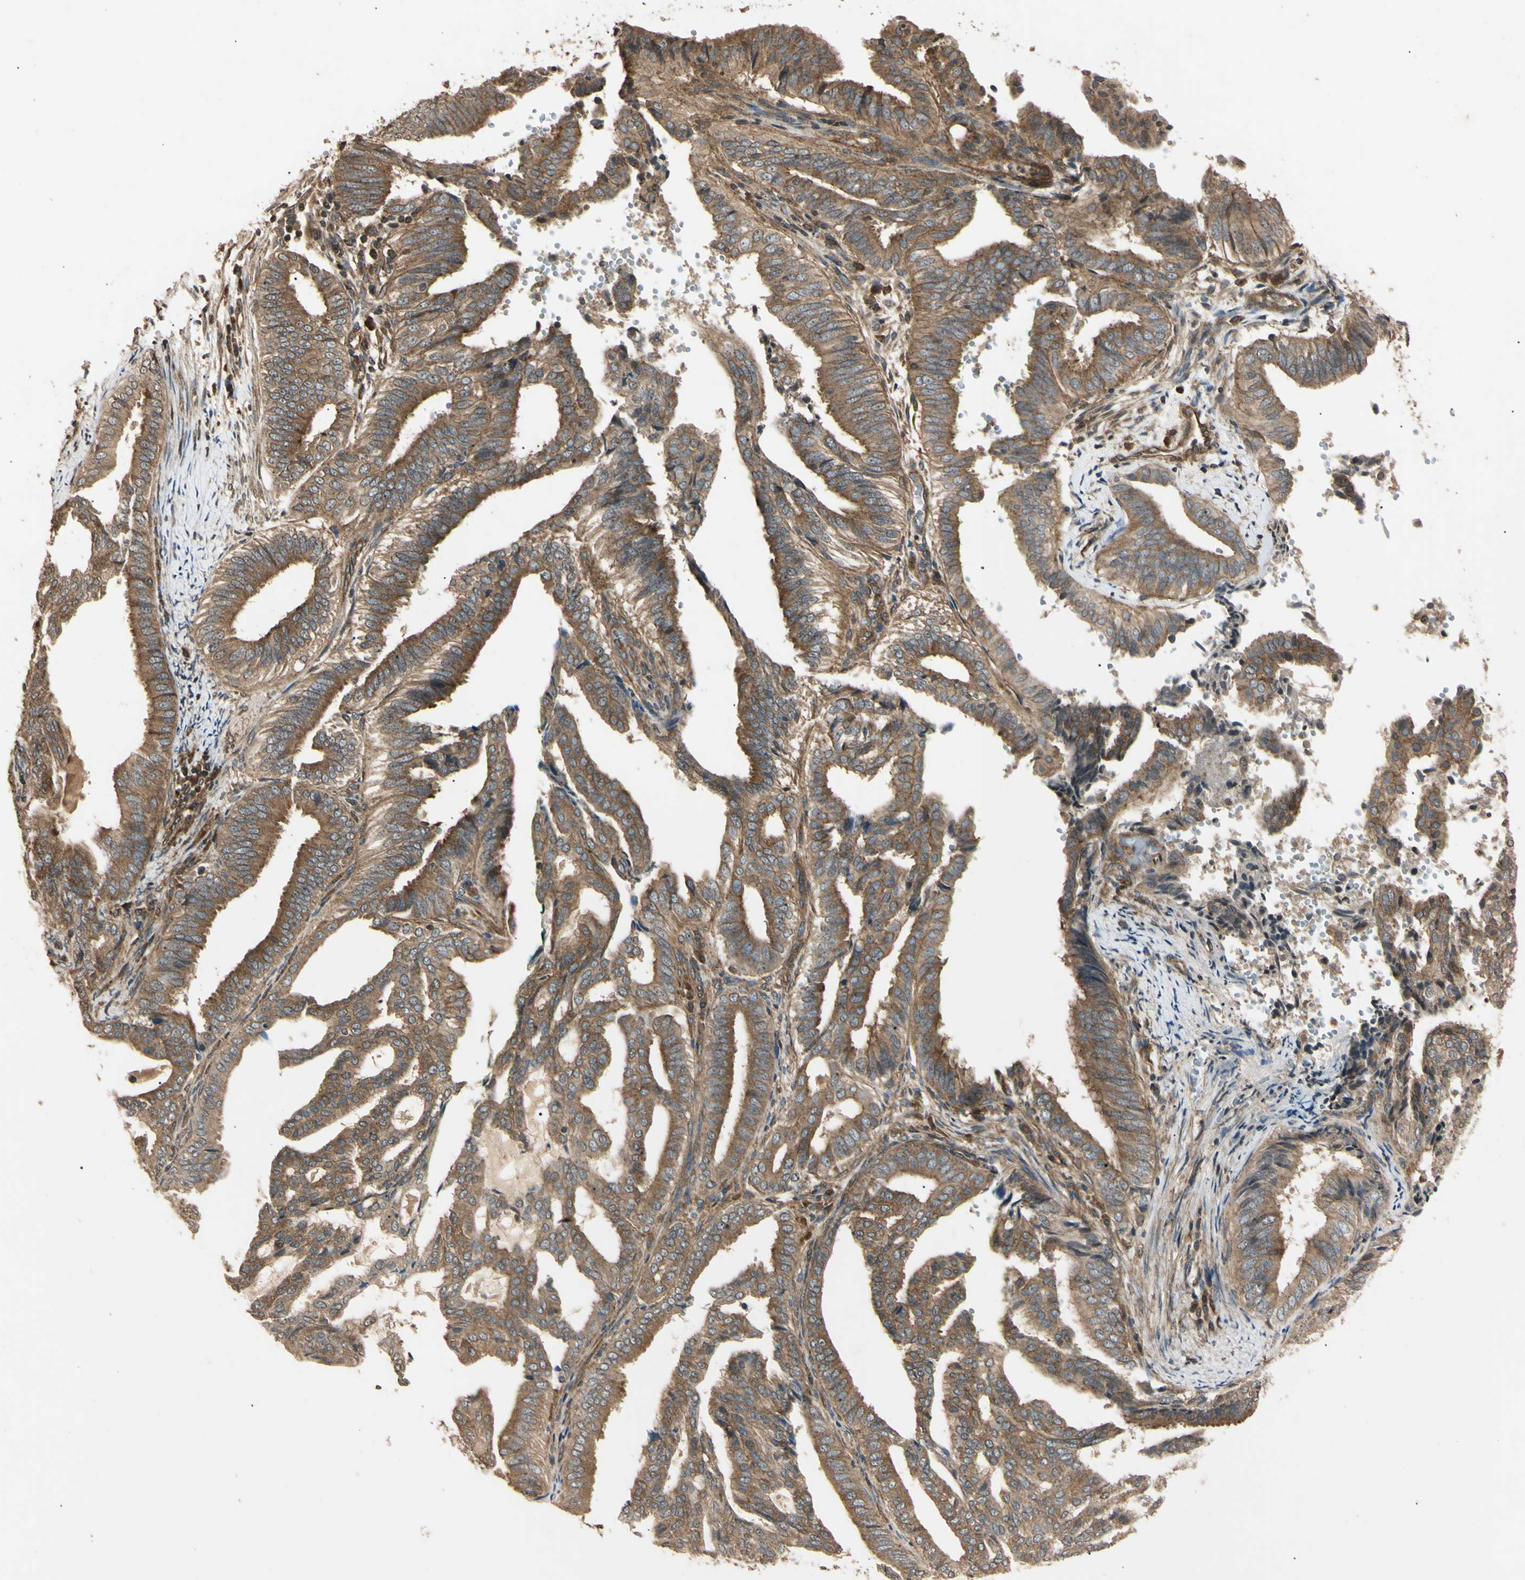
{"staining": {"intensity": "moderate", "quantity": ">75%", "location": "cytoplasmic/membranous"}, "tissue": "endometrial cancer", "cell_type": "Tumor cells", "image_type": "cancer", "snomed": [{"axis": "morphology", "description": "Adenocarcinoma, NOS"}, {"axis": "topography", "description": "Endometrium"}], "caption": "Protein staining of endometrial cancer (adenocarcinoma) tissue demonstrates moderate cytoplasmic/membranous staining in about >75% of tumor cells.", "gene": "EPN1", "patient": {"sex": "female", "age": 58}}